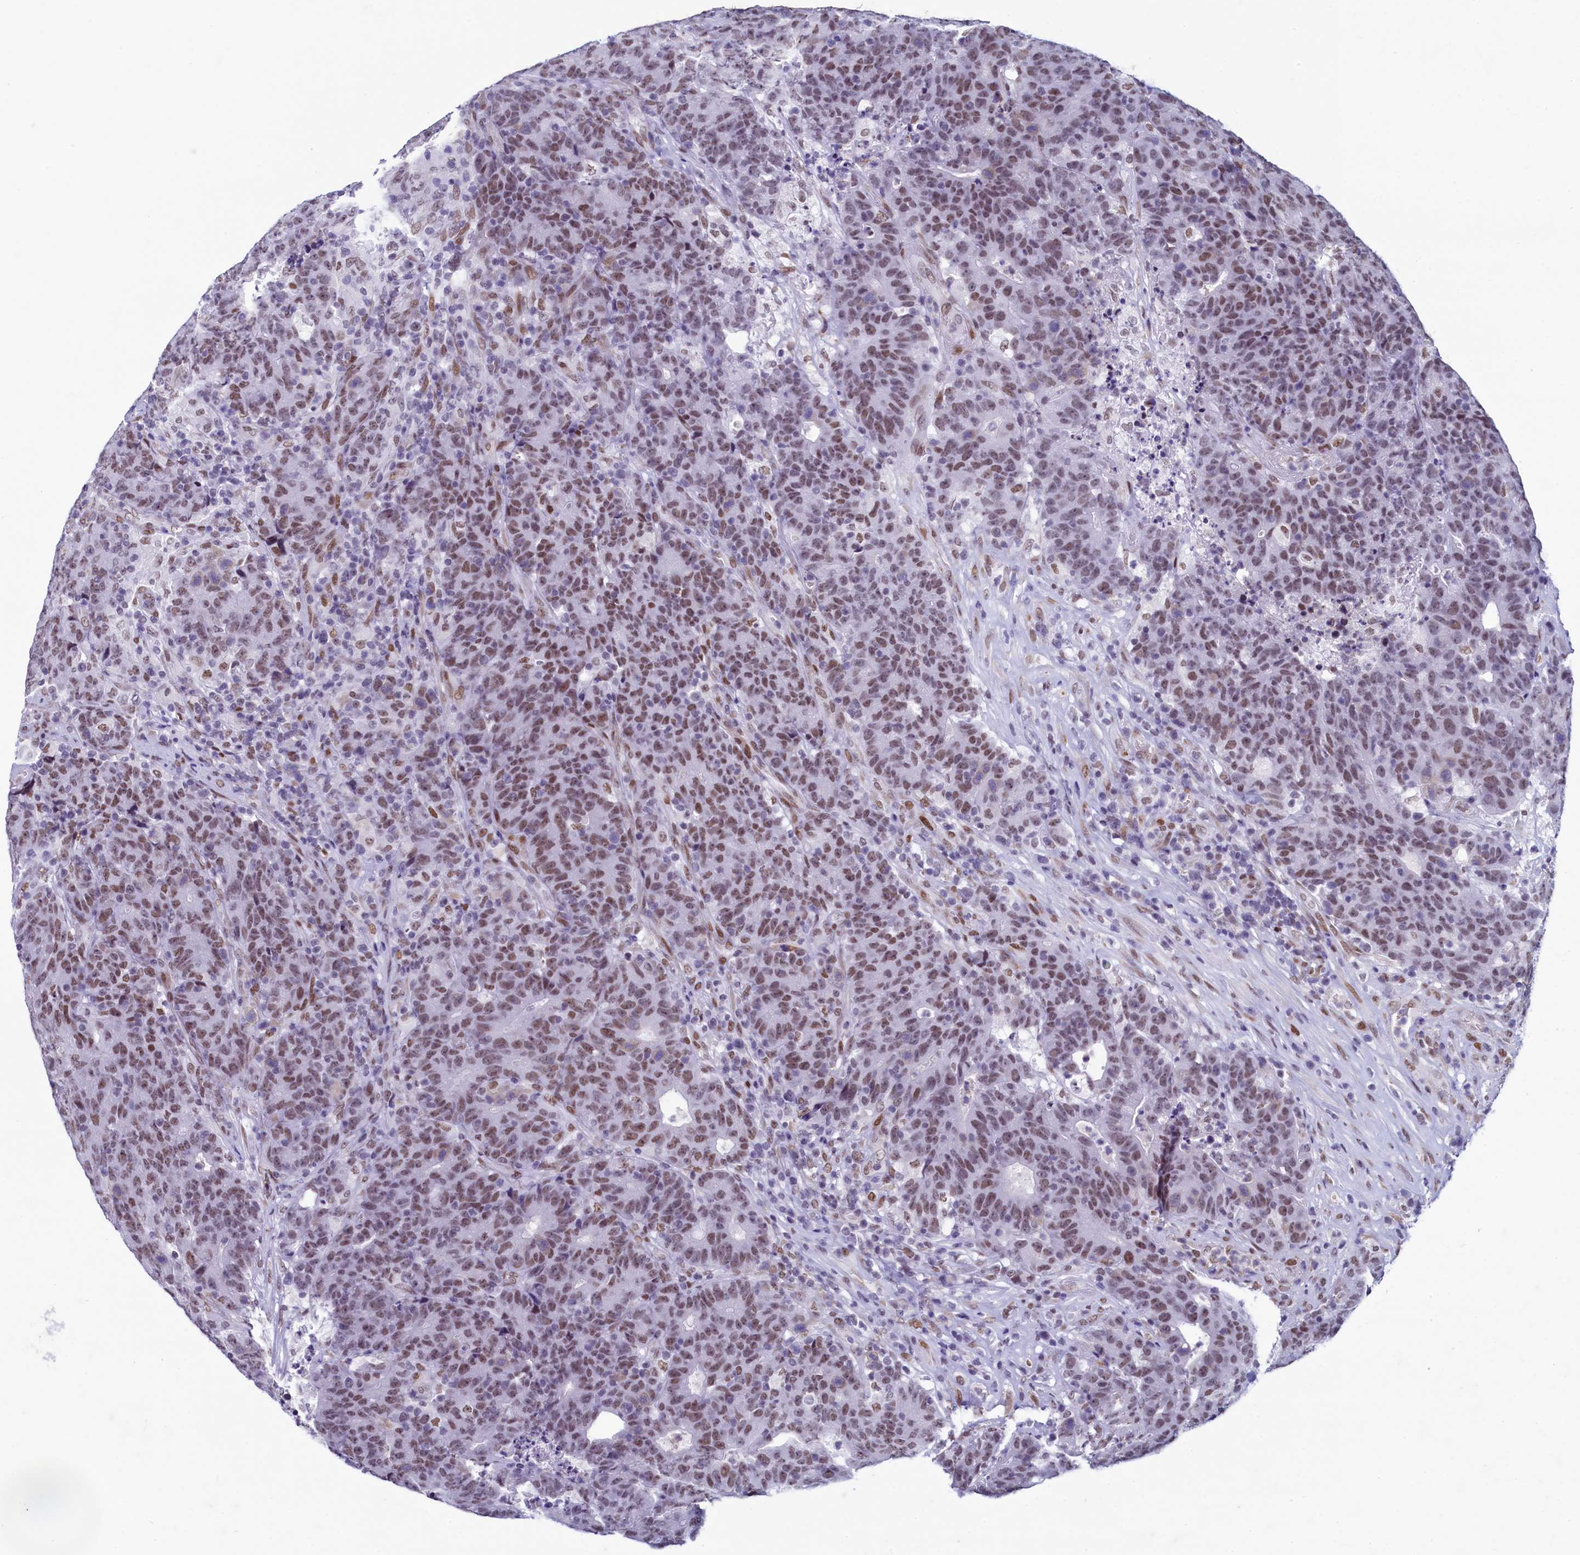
{"staining": {"intensity": "moderate", "quantity": ">75%", "location": "nuclear"}, "tissue": "colorectal cancer", "cell_type": "Tumor cells", "image_type": "cancer", "snomed": [{"axis": "morphology", "description": "Adenocarcinoma, NOS"}, {"axis": "topography", "description": "Colon"}], "caption": "Immunohistochemistry staining of colorectal cancer (adenocarcinoma), which demonstrates medium levels of moderate nuclear staining in approximately >75% of tumor cells indicating moderate nuclear protein expression. The staining was performed using DAB (brown) for protein detection and nuclei were counterstained in hematoxylin (blue).", "gene": "SUGP2", "patient": {"sex": "female", "age": 75}}